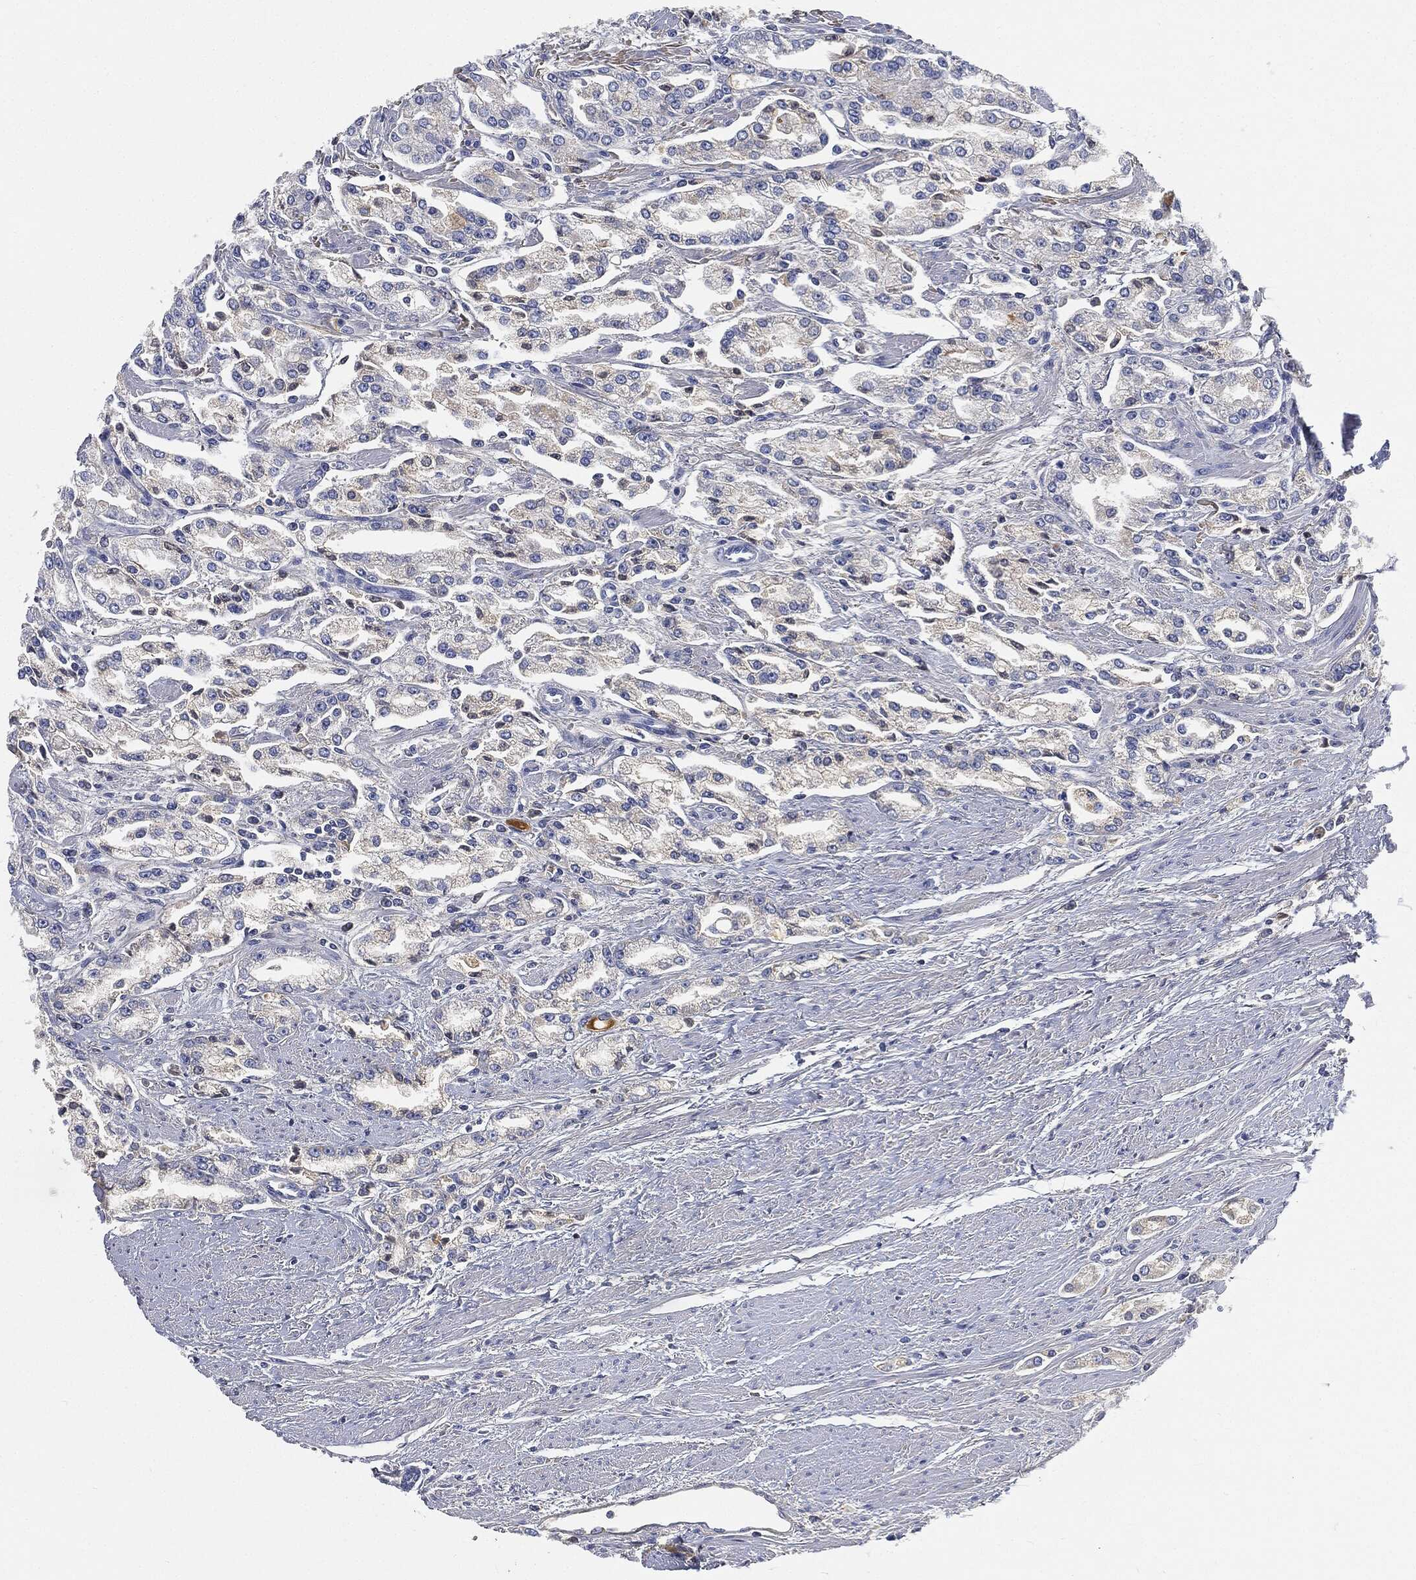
{"staining": {"intensity": "negative", "quantity": "none", "location": "none"}, "tissue": "prostate cancer", "cell_type": "Tumor cells", "image_type": "cancer", "snomed": [{"axis": "morphology", "description": "Adenocarcinoma, Medium grade"}, {"axis": "topography", "description": "Prostate"}], "caption": "The image shows no staining of tumor cells in prostate cancer (adenocarcinoma (medium-grade)). The staining was performed using DAB (3,3'-diaminobenzidine) to visualize the protein expression in brown, while the nuclei were stained in blue with hematoxylin (Magnification: 20x).", "gene": "IGLV6-57", "patient": {"sex": "male", "age": 71}}